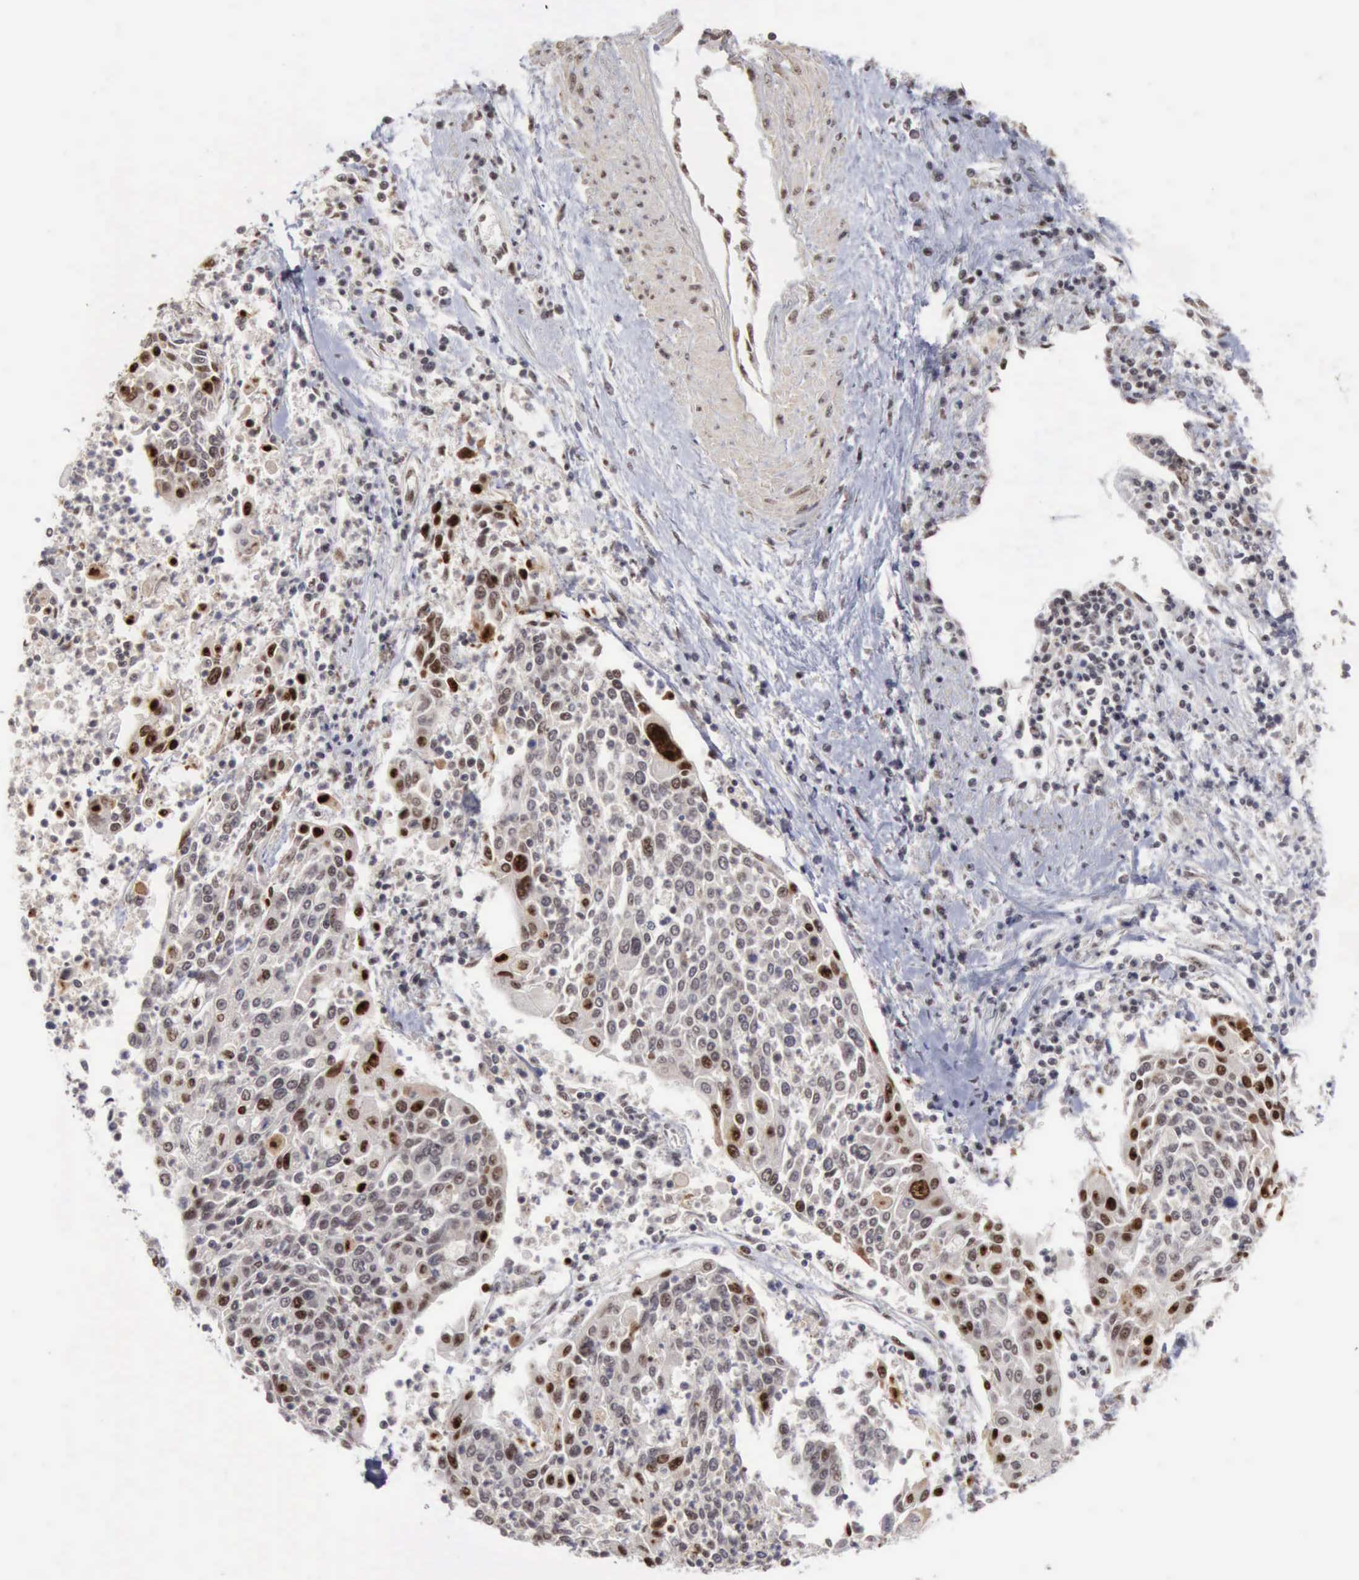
{"staining": {"intensity": "moderate", "quantity": "<25%", "location": "nuclear"}, "tissue": "cervical cancer", "cell_type": "Tumor cells", "image_type": "cancer", "snomed": [{"axis": "morphology", "description": "Squamous cell carcinoma, NOS"}, {"axis": "topography", "description": "Cervix"}], "caption": "A brown stain highlights moderate nuclear expression of a protein in cervical cancer tumor cells.", "gene": "CDKN2A", "patient": {"sex": "female", "age": 40}}